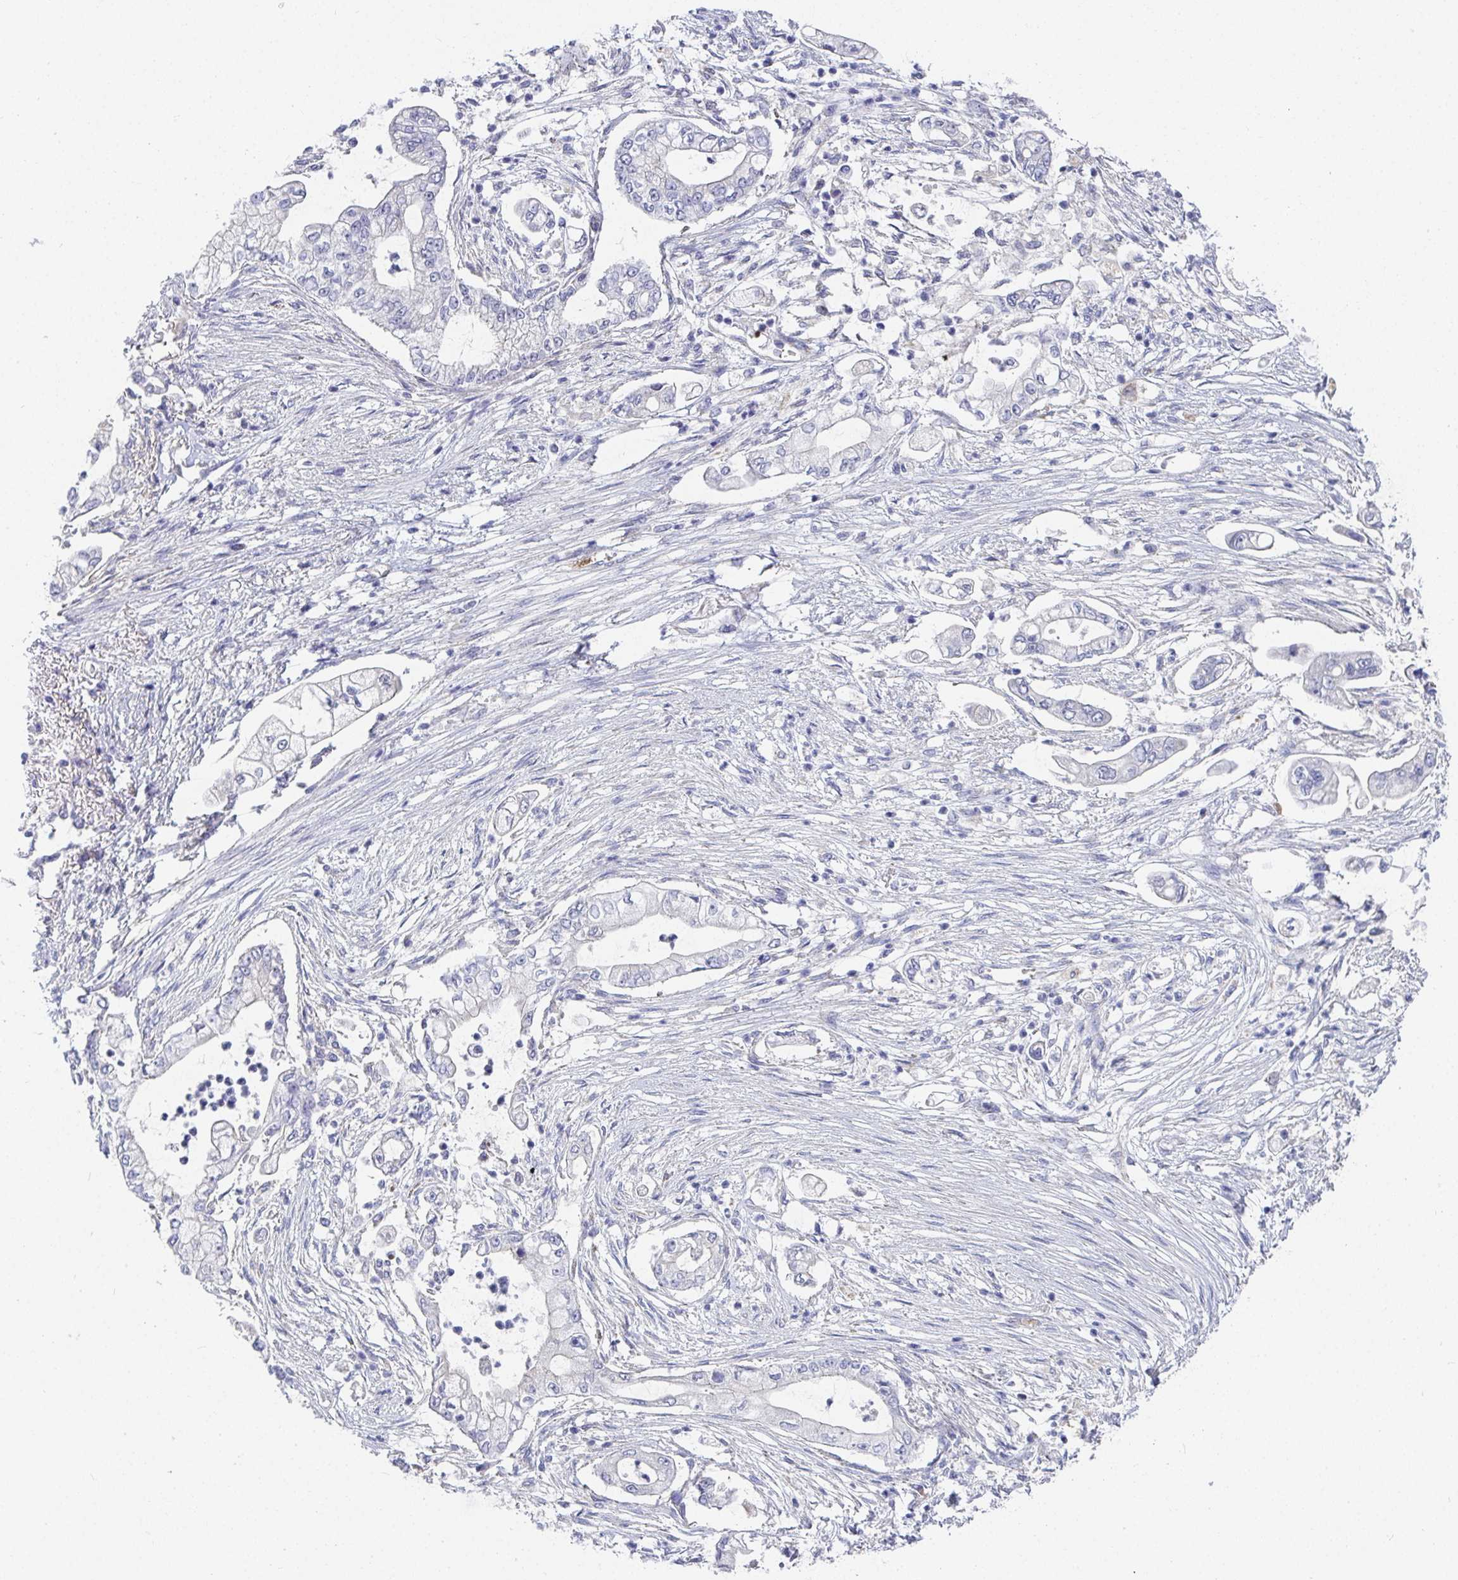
{"staining": {"intensity": "negative", "quantity": "none", "location": "none"}, "tissue": "pancreatic cancer", "cell_type": "Tumor cells", "image_type": "cancer", "snomed": [{"axis": "morphology", "description": "Adenocarcinoma, NOS"}, {"axis": "topography", "description": "Pancreas"}], "caption": "Immunohistochemical staining of pancreatic cancer reveals no significant positivity in tumor cells.", "gene": "ATP5F1C", "patient": {"sex": "female", "age": 69}}